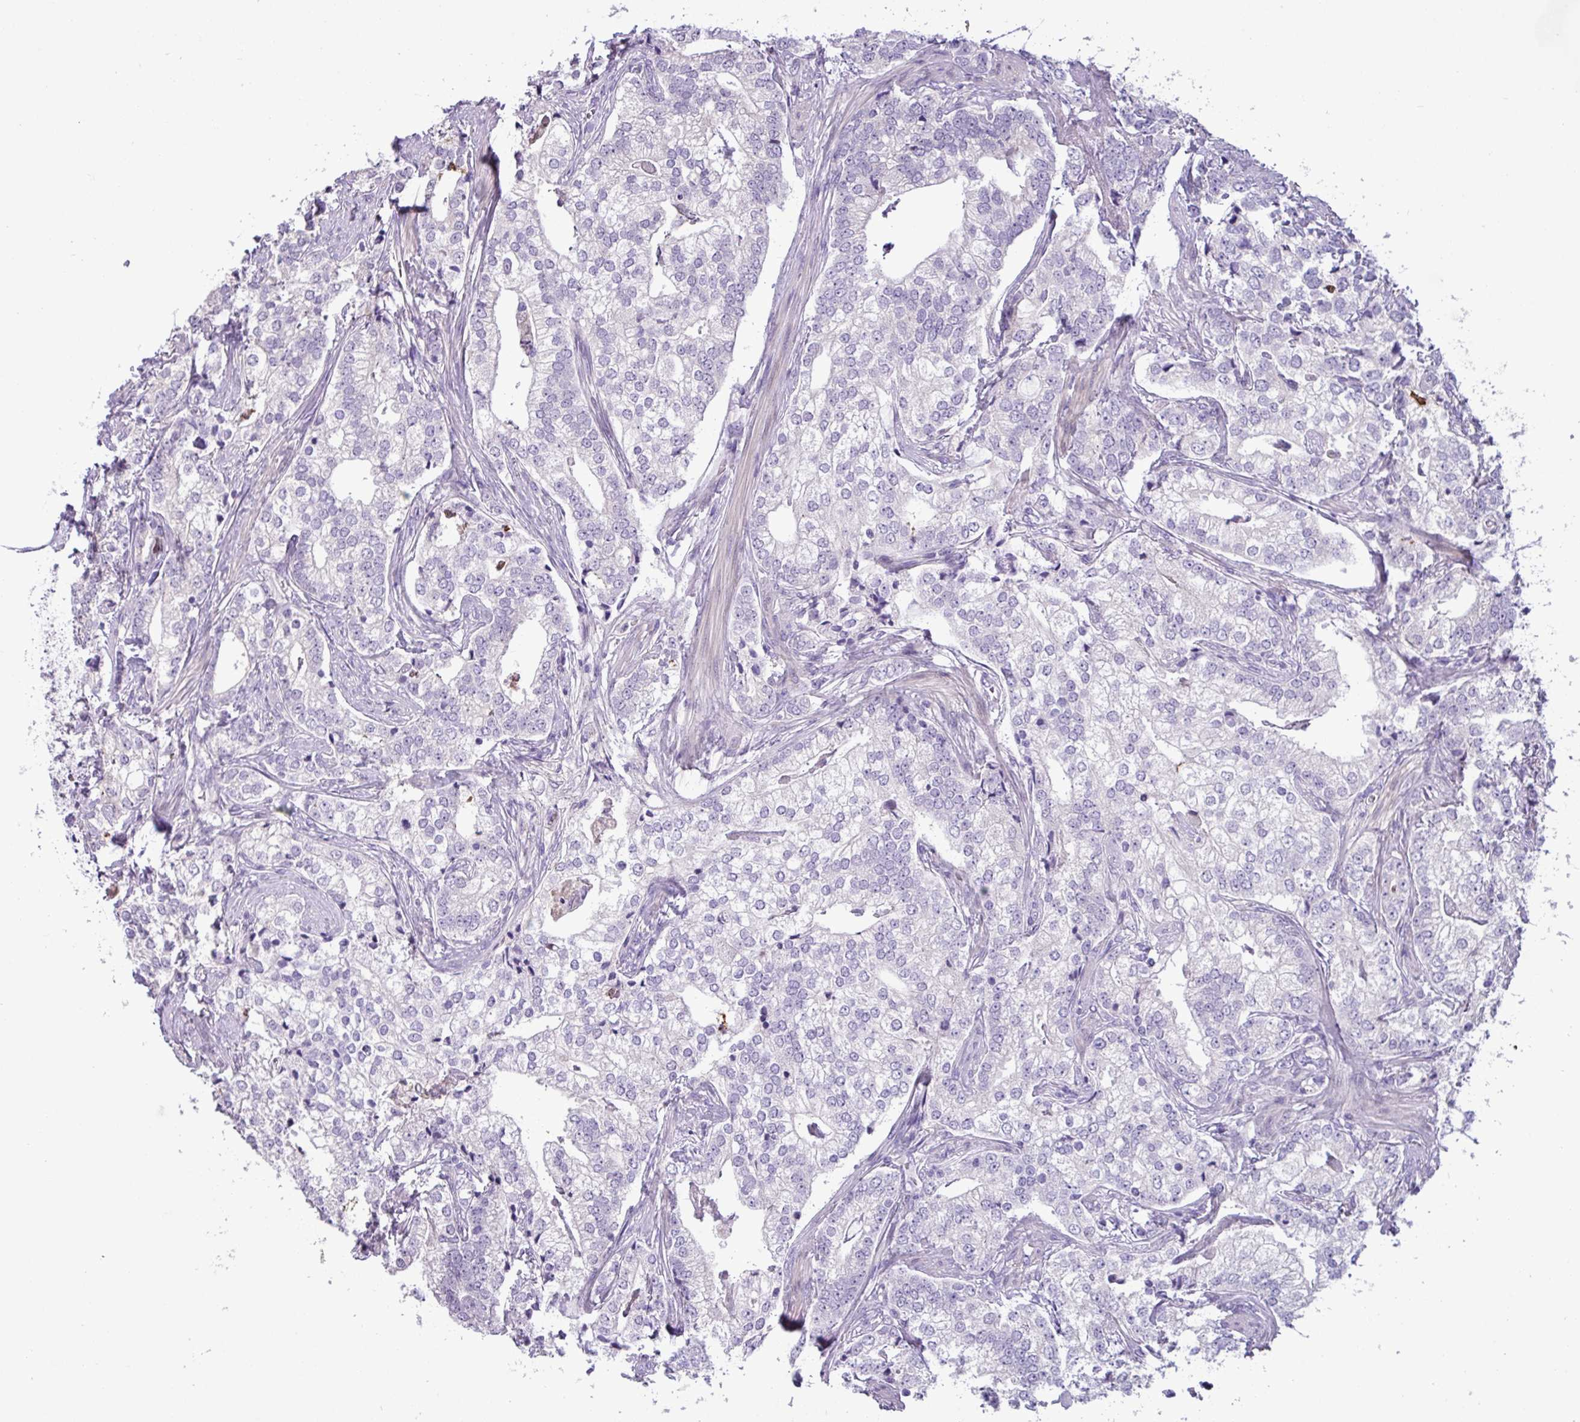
{"staining": {"intensity": "negative", "quantity": "none", "location": "none"}, "tissue": "prostate cancer", "cell_type": "Tumor cells", "image_type": "cancer", "snomed": [{"axis": "morphology", "description": "Adenocarcinoma, High grade"}, {"axis": "topography", "description": "Prostate"}], "caption": "IHC of adenocarcinoma (high-grade) (prostate) reveals no staining in tumor cells. (DAB (3,3'-diaminobenzidine) IHC visualized using brightfield microscopy, high magnification).", "gene": "PNLDC1", "patient": {"sex": "male", "age": 69}}